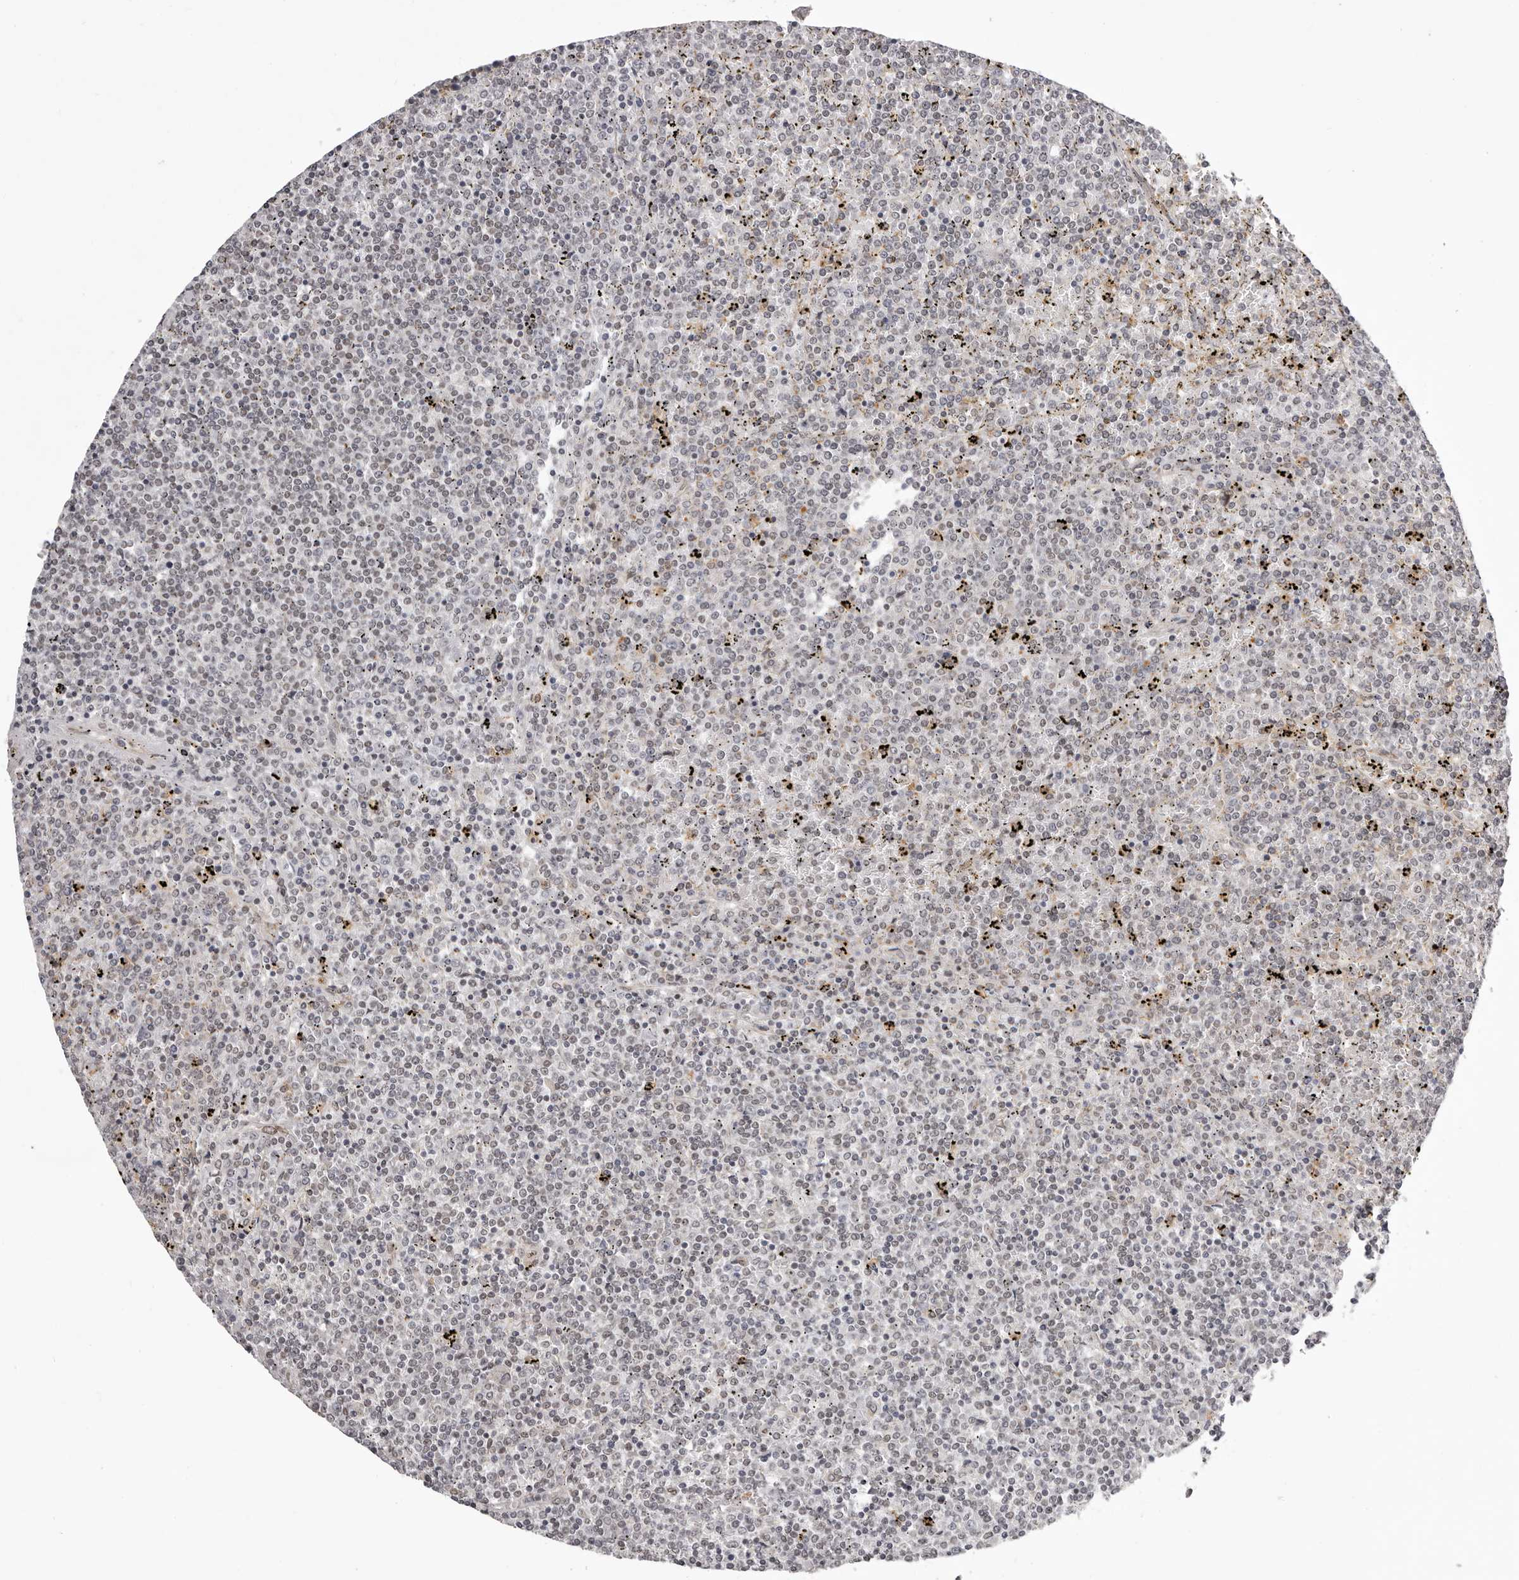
{"staining": {"intensity": "negative", "quantity": "none", "location": "none"}, "tissue": "lymphoma", "cell_type": "Tumor cells", "image_type": "cancer", "snomed": [{"axis": "morphology", "description": "Malignant lymphoma, non-Hodgkin's type, Low grade"}, {"axis": "topography", "description": "Spleen"}], "caption": "Lymphoma stained for a protein using IHC reveals no positivity tumor cells.", "gene": "RNF2", "patient": {"sex": "female", "age": 19}}